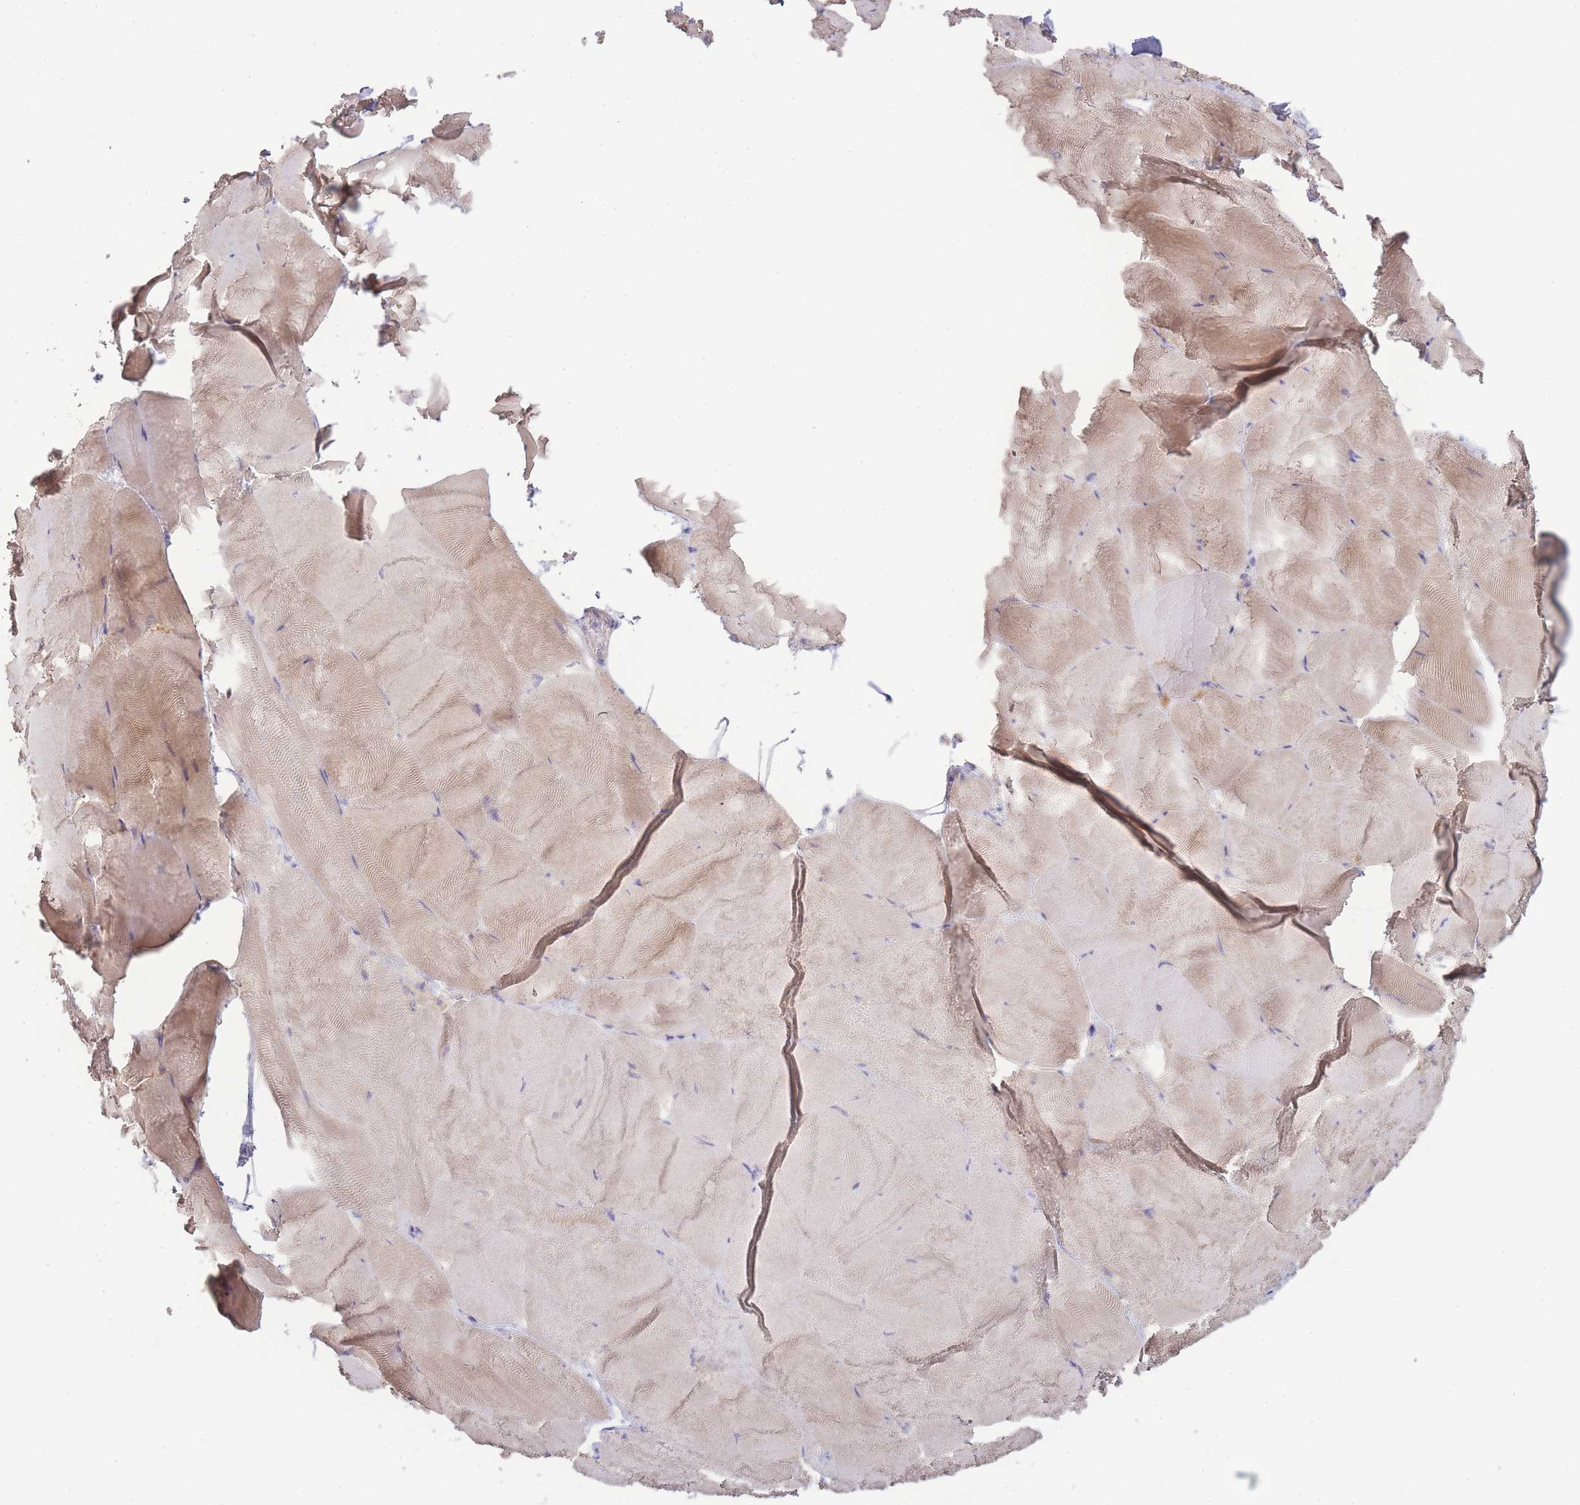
{"staining": {"intensity": "weak", "quantity": "25%-75%", "location": "cytoplasmic/membranous"}, "tissue": "skeletal muscle", "cell_type": "Myocytes", "image_type": "normal", "snomed": [{"axis": "morphology", "description": "Normal tissue, NOS"}, {"axis": "topography", "description": "Skeletal muscle"}], "caption": "Protein expression by IHC shows weak cytoplasmic/membranous staining in about 25%-75% of myocytes in normal skeletal muscle. The staining is performed using DAB brown chromogen to label protein expression. The nuclei are counter-stained blue using hematoxylin.", "gene": "SPHKAP", "patient": {"sex": "female", "age": 64}}